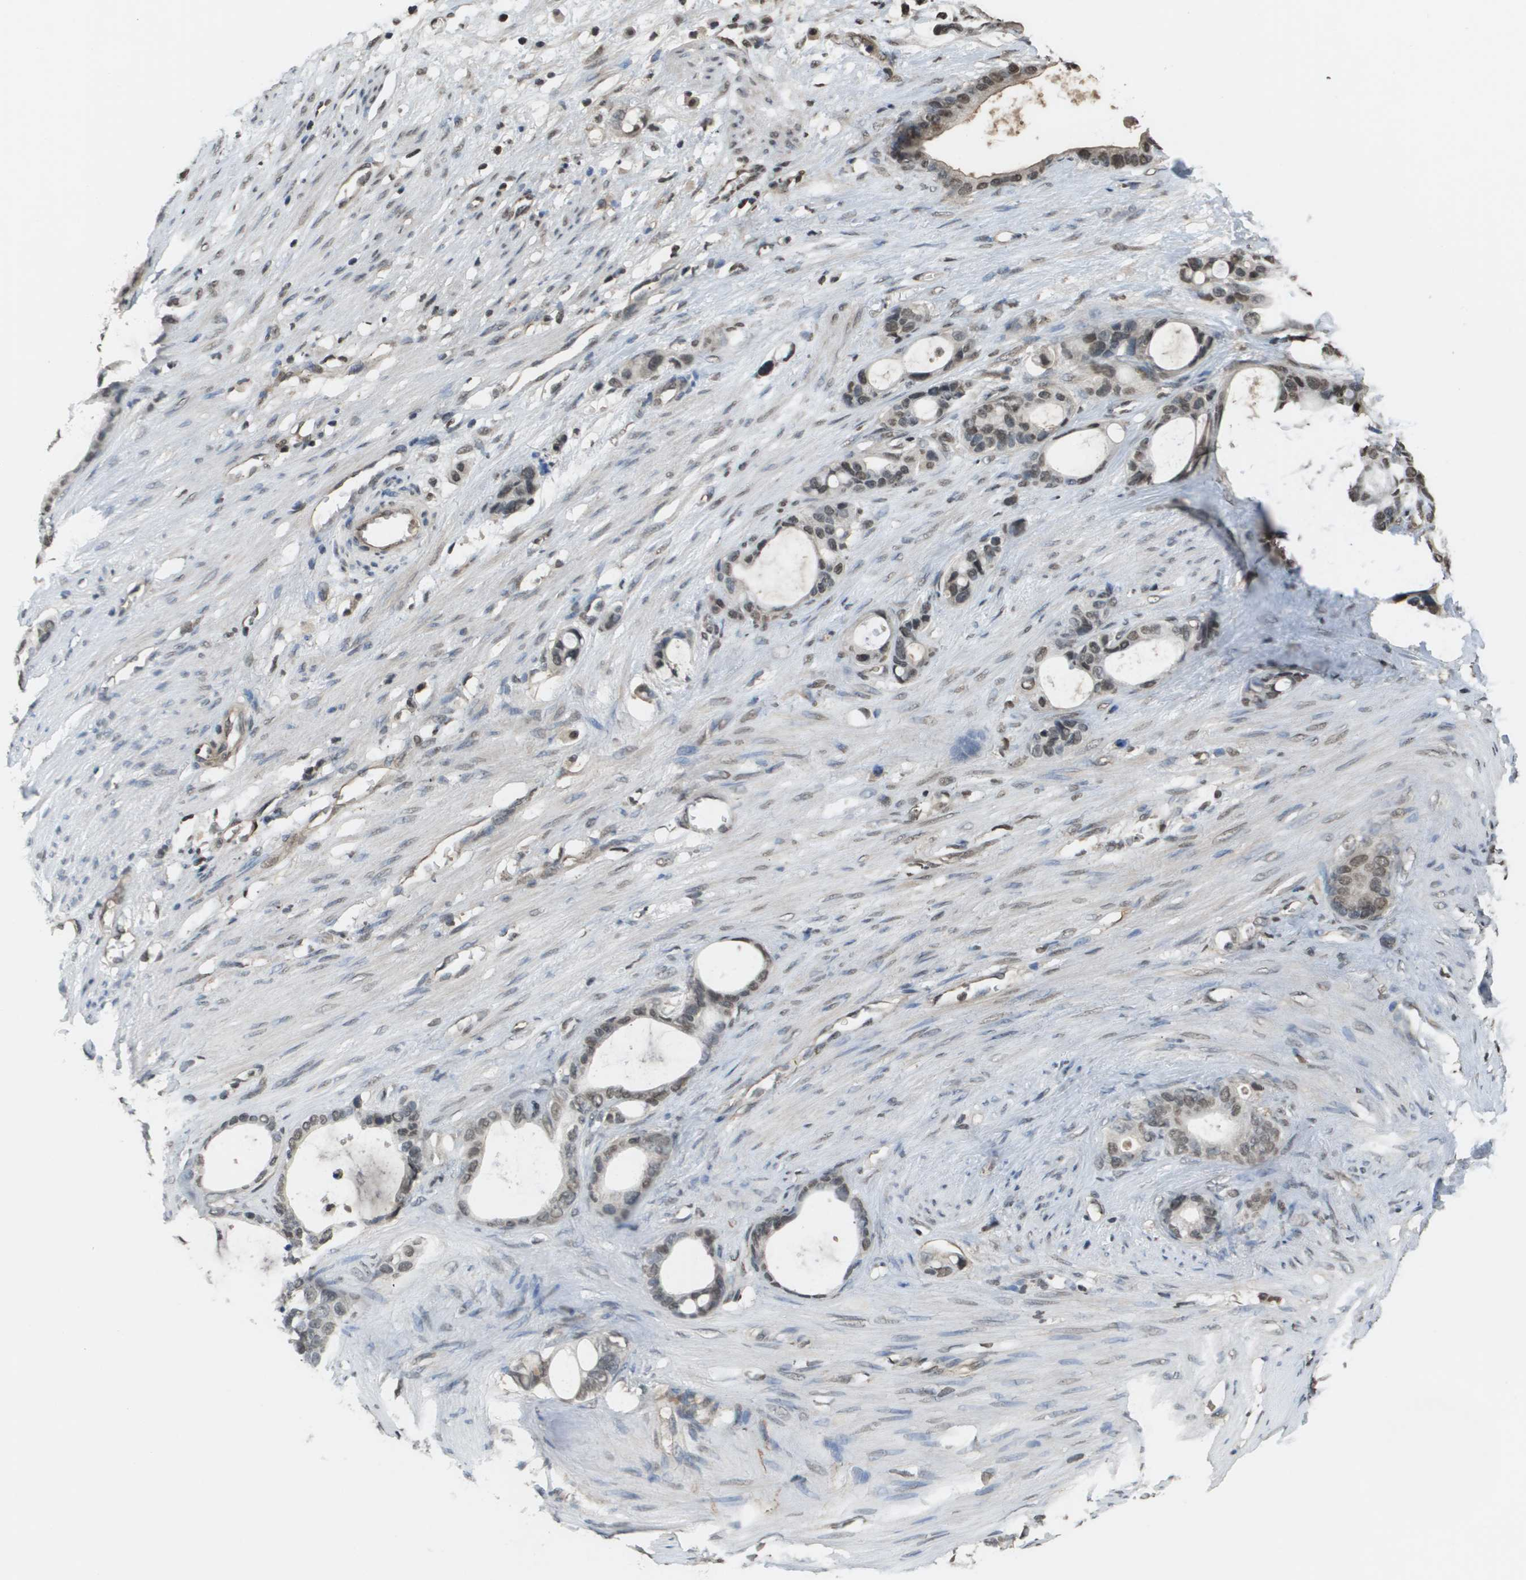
{"staining": {"intensity": "weak", "quantity": "25%-75%", "location": "nuclear"}, "tissue": "stomach cancer", "cell_type": "Tumor cells", "image_type": "cancer", "snomed": [{"axis": "morphology", "description": "Adenocarcinoma, NOS"}, {"axis": "topography", "description": "Stomach"}], "caption": "Adenocarcinoma (stomach) stained with immunohistochemistry exhibits weak nuclear expression in approximately 25%-75% of tumor cells.", "gene": "NDRG2", "patient": {"sex": "female", "age": 75}}